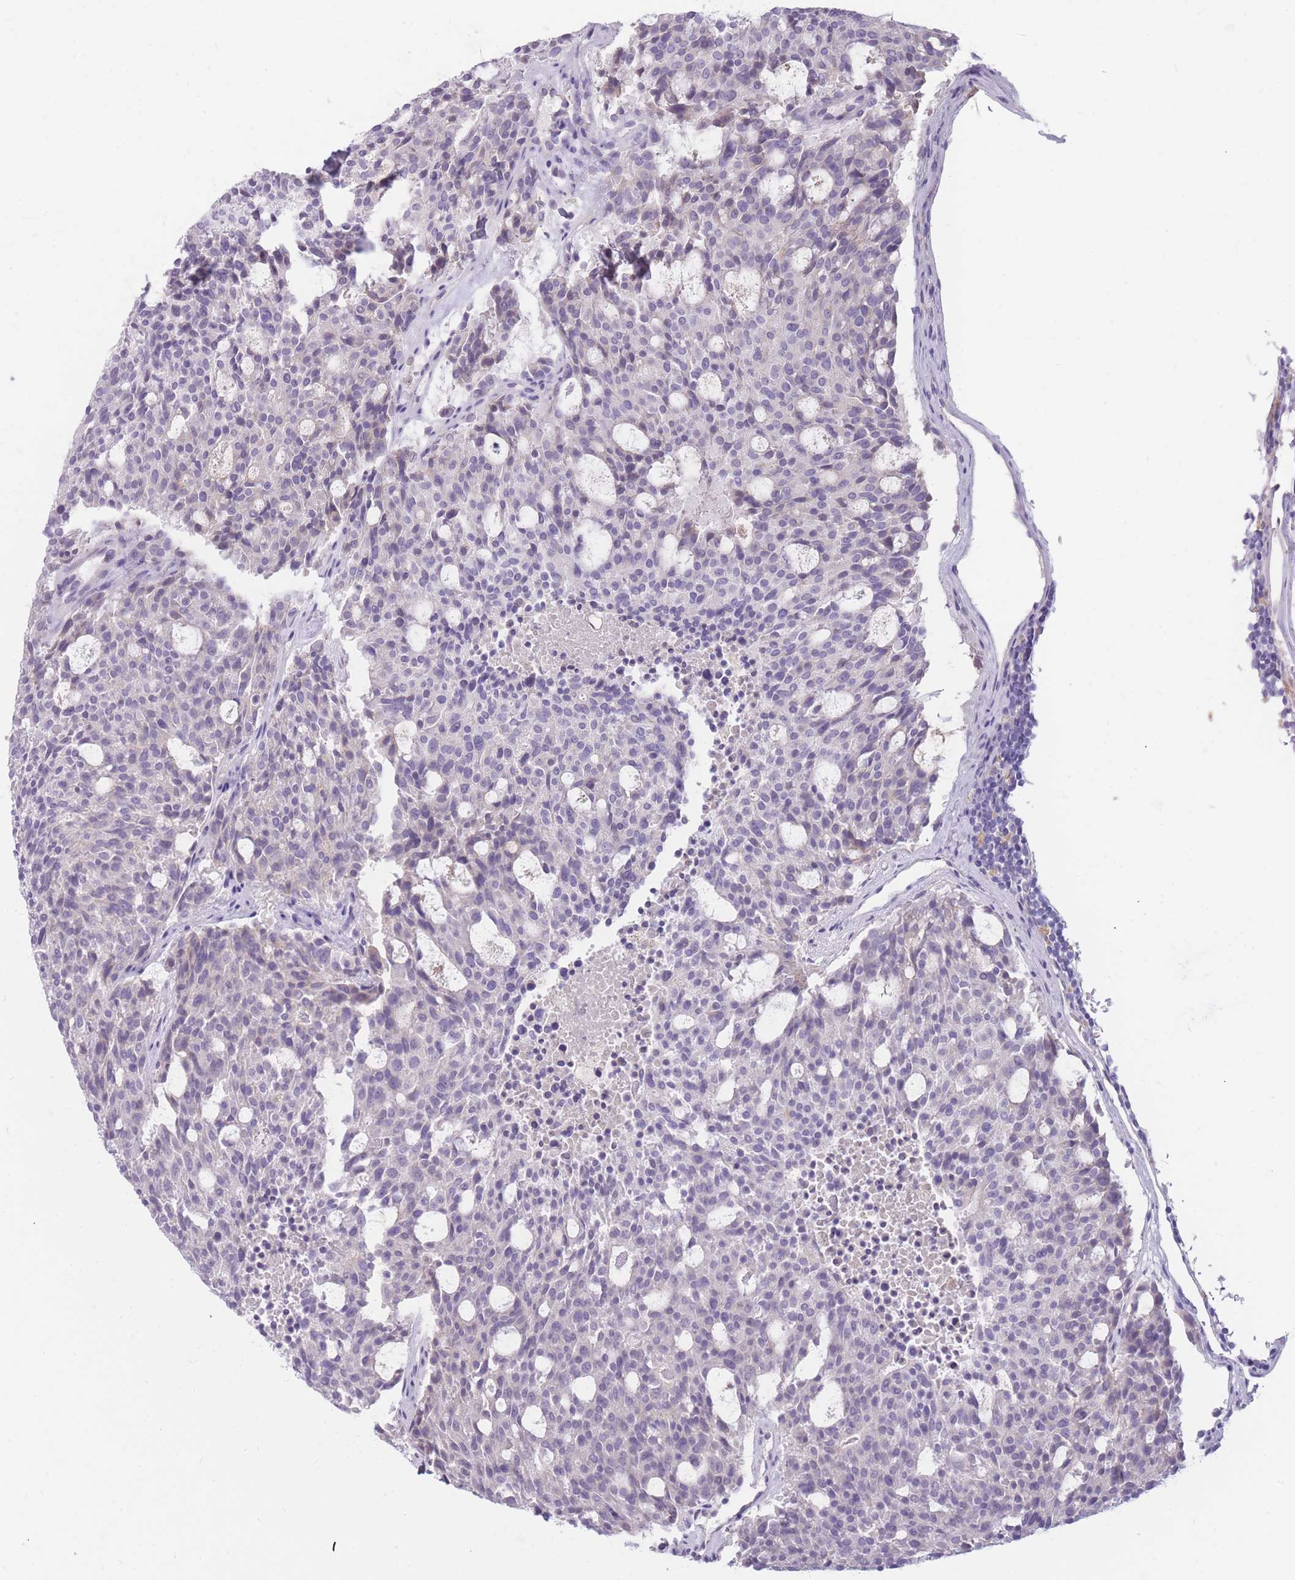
{"staining": {"intensity": "negative", "quantity": "none", "location": "none"}, "tissue": "carcinoid", "cell_type": "Tumor cells", "image_type": "cancer", "snomed": [{"axis": "morphology", "description": "Carcinoid, malignant, NOS"}, {"axis": "topography", "description": "Pancreas"}], "caption": "An image of carcinoid stained for a protein shows no brown staining in tumor cells.", "gene": "TPSD1", "patient": {"sex": "female", "age": 54}}